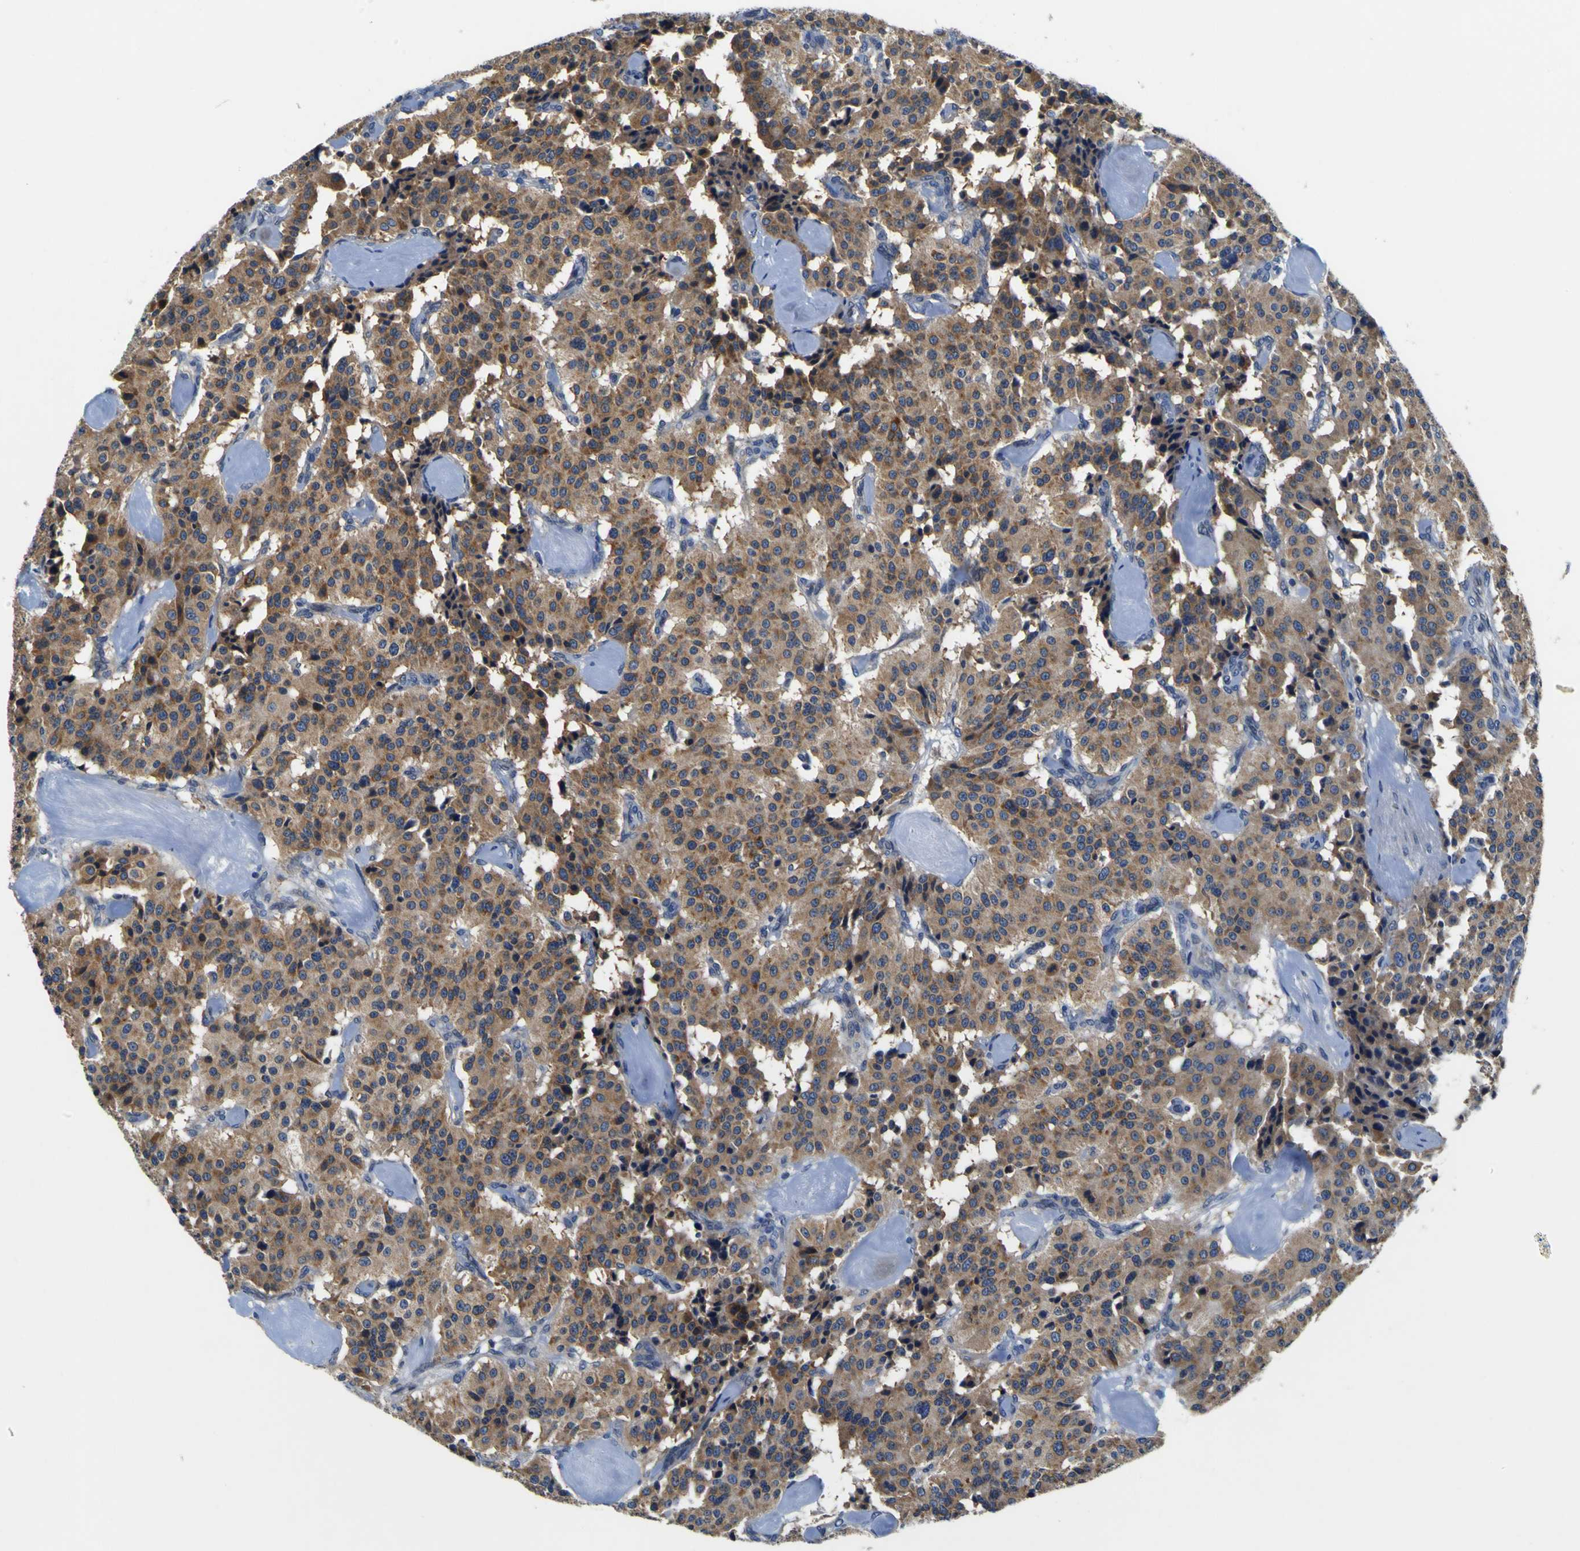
{"staining": {"intensity": "moderate", "quantity": ">75%", "location": "cytoplasmic/membranous"}, "tissue": "carcinoid", "cell_type": "Tumor cells", "image_type": "cancer", "snomed": [{"axis": "morphology", "description": "Carcinoid, malignant, NOS"}, {"axis": "topography", "description": "Lung"}], "caption": "Carcinoid was stained to show a protein in brown. There is medium levels of moderate cytoplasmic/membranous staining in approximately >75% of tumor cells.", "gene": "EPHB4", "patient": {"sex": "male", "age": 30}}